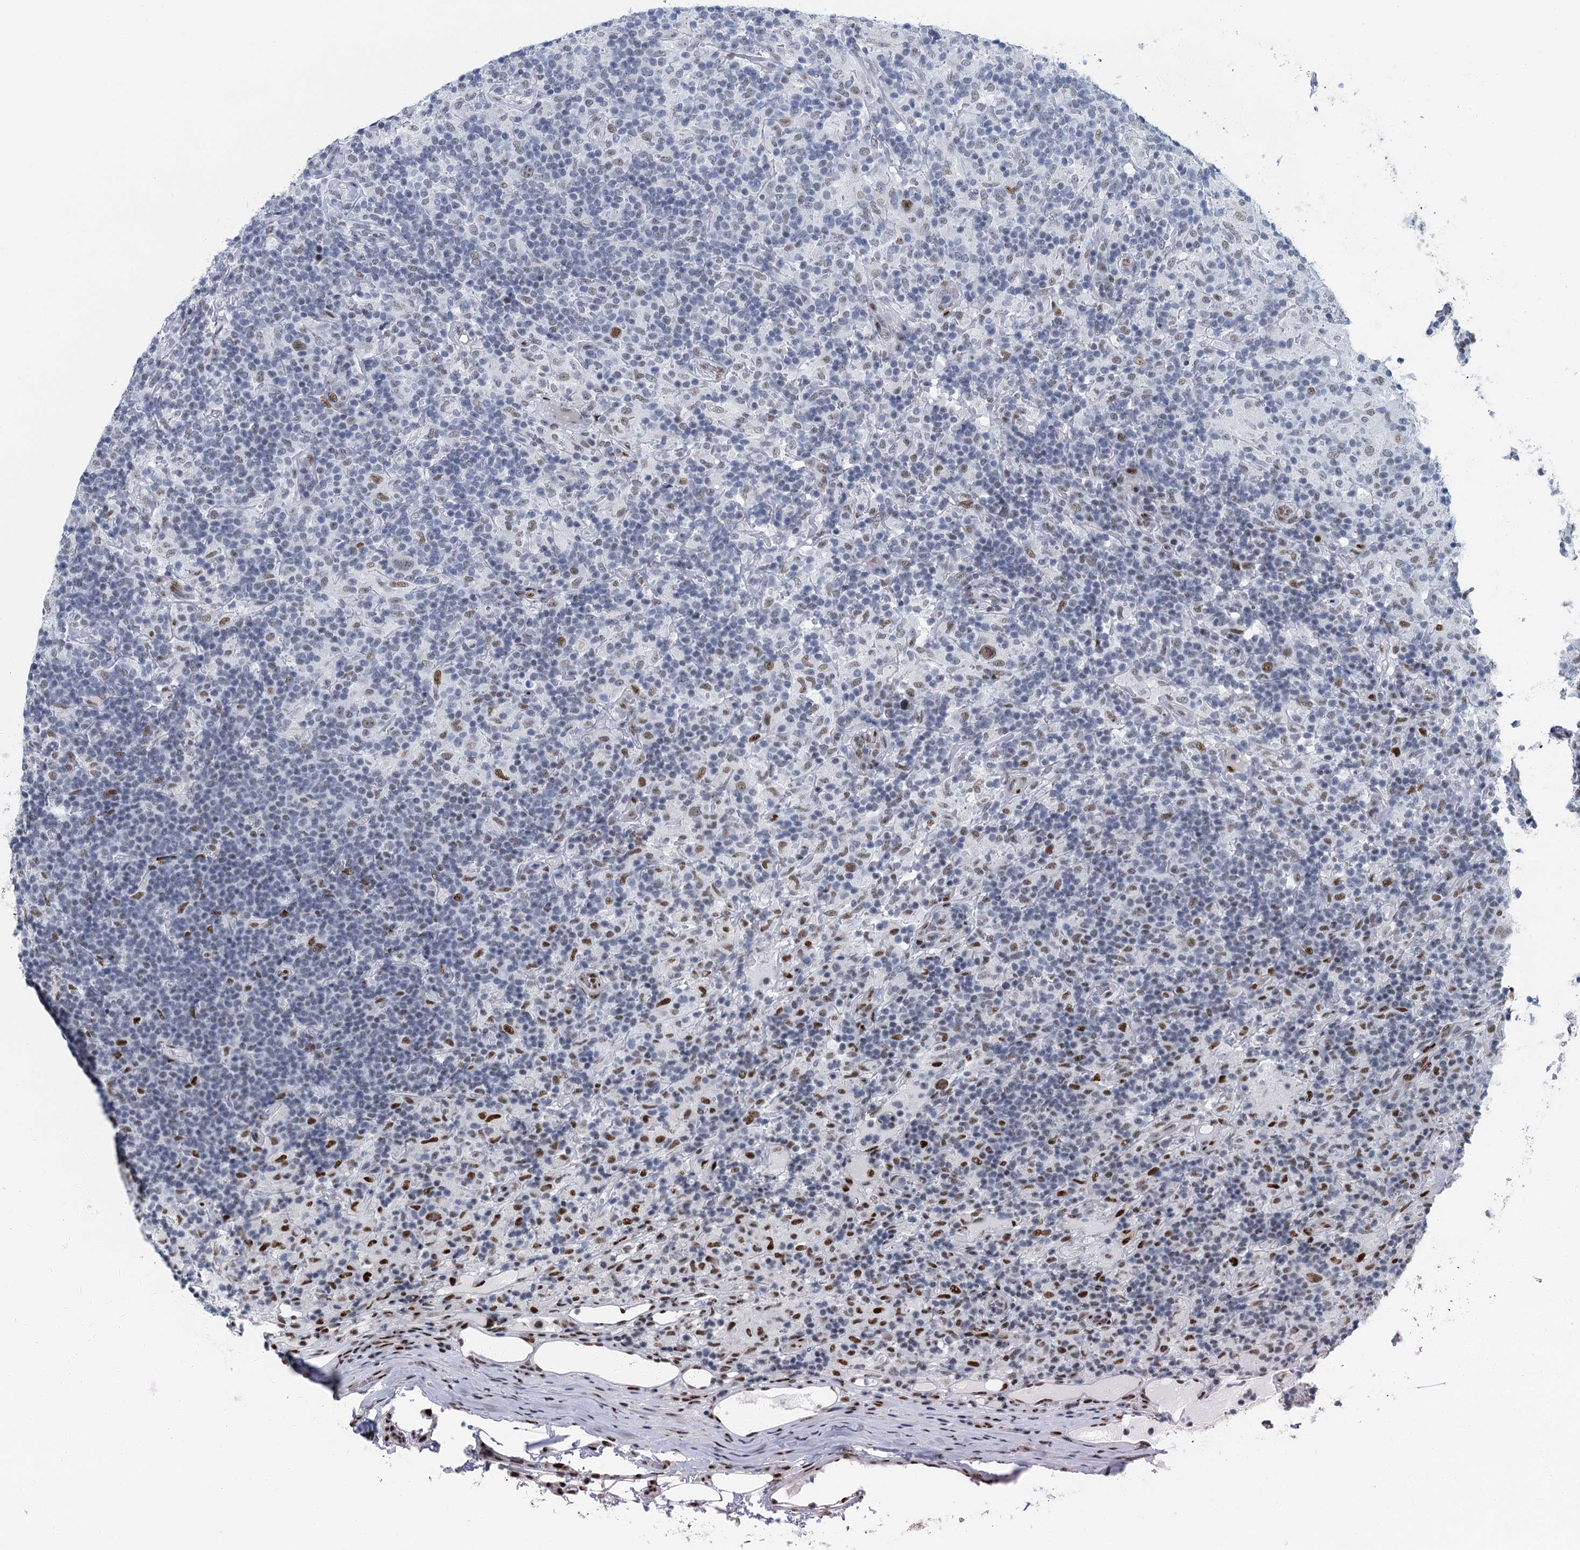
{"staining": {"intensity": "moderate", "quantity": "<25%", "location": "nuclear"}, "tissue": "lymphoma", "cell_type": "Tumor cells", "image_type": "cancer", "snomed": [{"axis": "morphology", "description": "Hodgkin's disease, NOS"}, {"axis": "topography", "description": "Lymph node"}], "caption": "This photomicrograph shows IHC staining of human lymphoma, with low moderate nuclear staining in approximately <25% of tumor cells.", "gene": "TTLL9", "patient": {"sex": "male", "age": 70}}